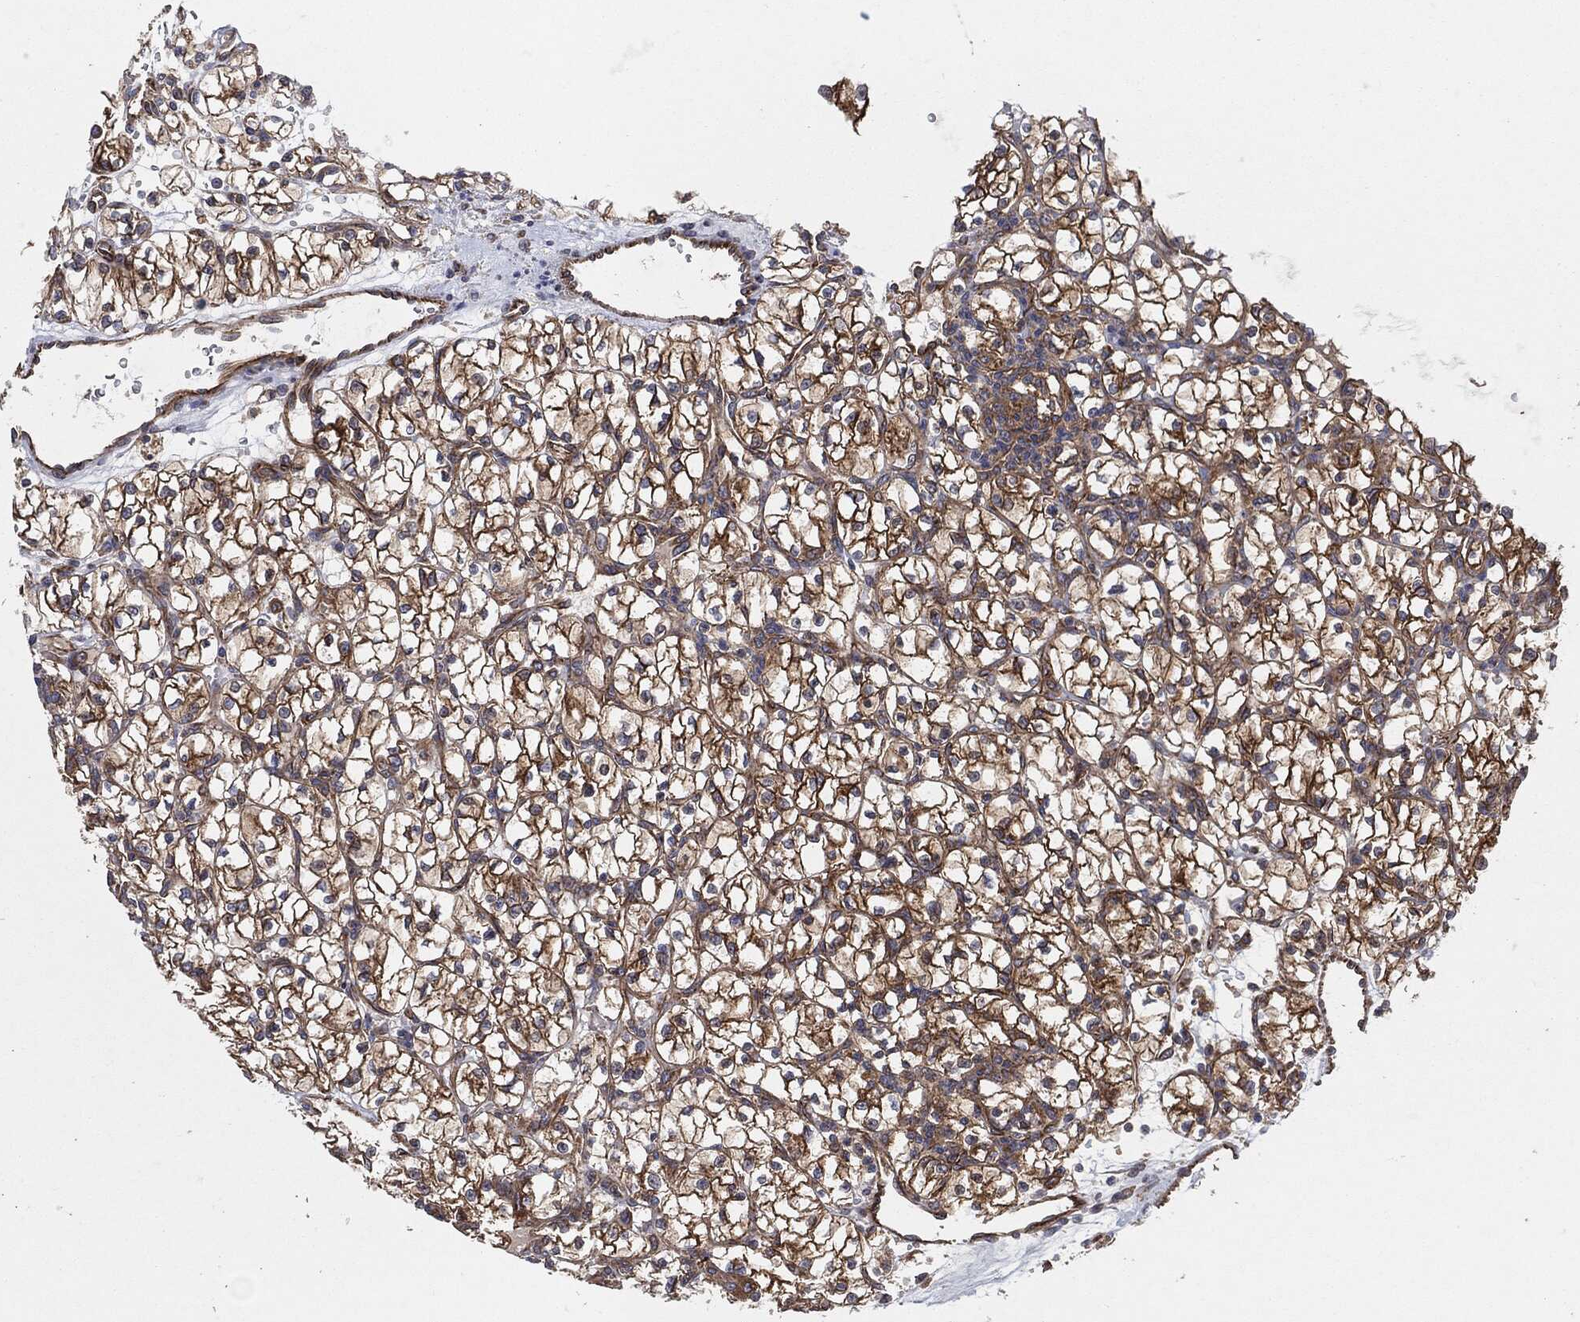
{"staining": {"intensity": "strong", "quantity": "25%-75%", "location": "cytoplasmic/membranous"}, "tissue": "renal cancer", "cell_type": "Tumor cells", "image_type": "cancer", "snomed": [{"axis": "morphology", "description": "Adenocarcinoma, NOS"}, {"axis": "topography", "description": "Kidney"}], "caption": "Immunohistochemical staining of renal cancer (adenocarcinoma) demonstrates high levels of strong cytoplasmic/membranous expression in about 25%-75% of tumor cells.", "gene": "CTNNA1", "patient": {"sex": "female", "age": 64}}